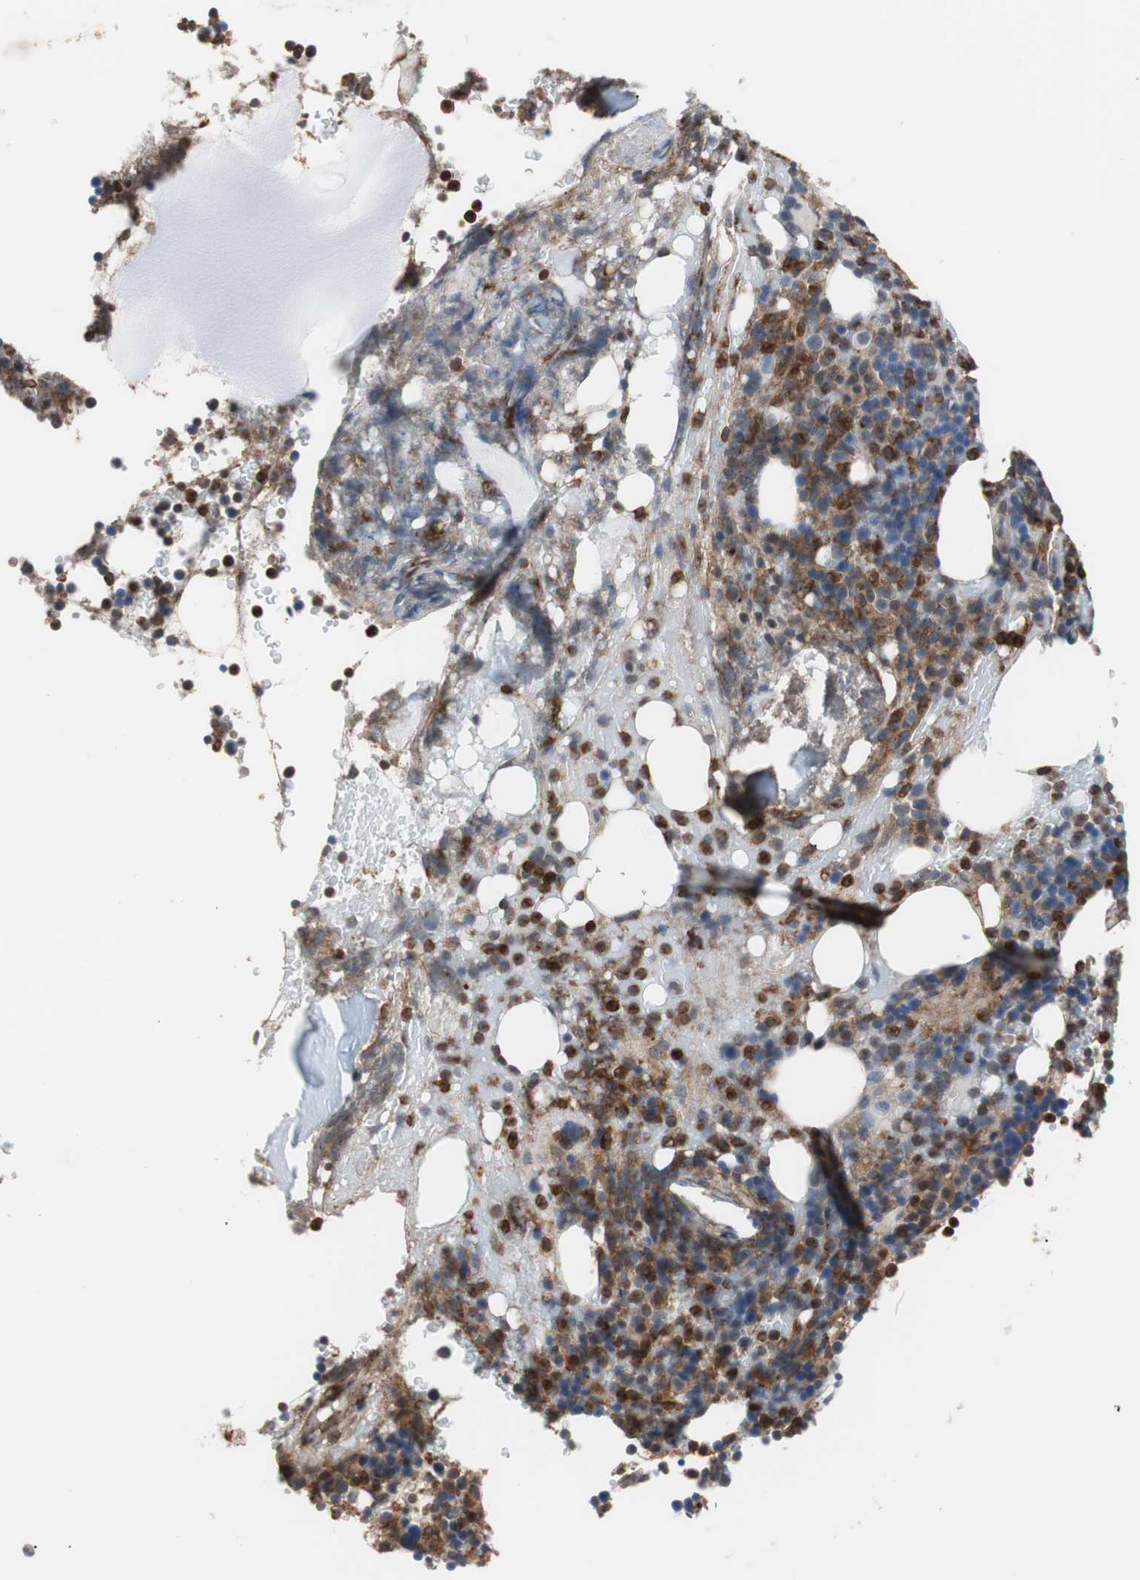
{"staining": {"intensity": "strong", "quantity": "25%-75%", "location": "cytoplasmic/membranous"}, "tissue": "bone marrow", "cell_type": "Hematopoietic cells", "image_type": "normal", "snomed": [{"axis": "morphology", "description": "Normal tissue, NOS"}, {"axis": "topography", "description": "Bone marrow"}], "caption": "Brown immunohistochemical staining in normal human bone marrow shows strong cytoplasmic/membranous staining in about 25%-75% of hematopoietic cells. The staining was performed using DAB, with brown indicating positive protein expression. Nuclei are stained blue with hematoxylin.", "gene": "LITAF", "patient": {"sex": "female", "age": 66}}